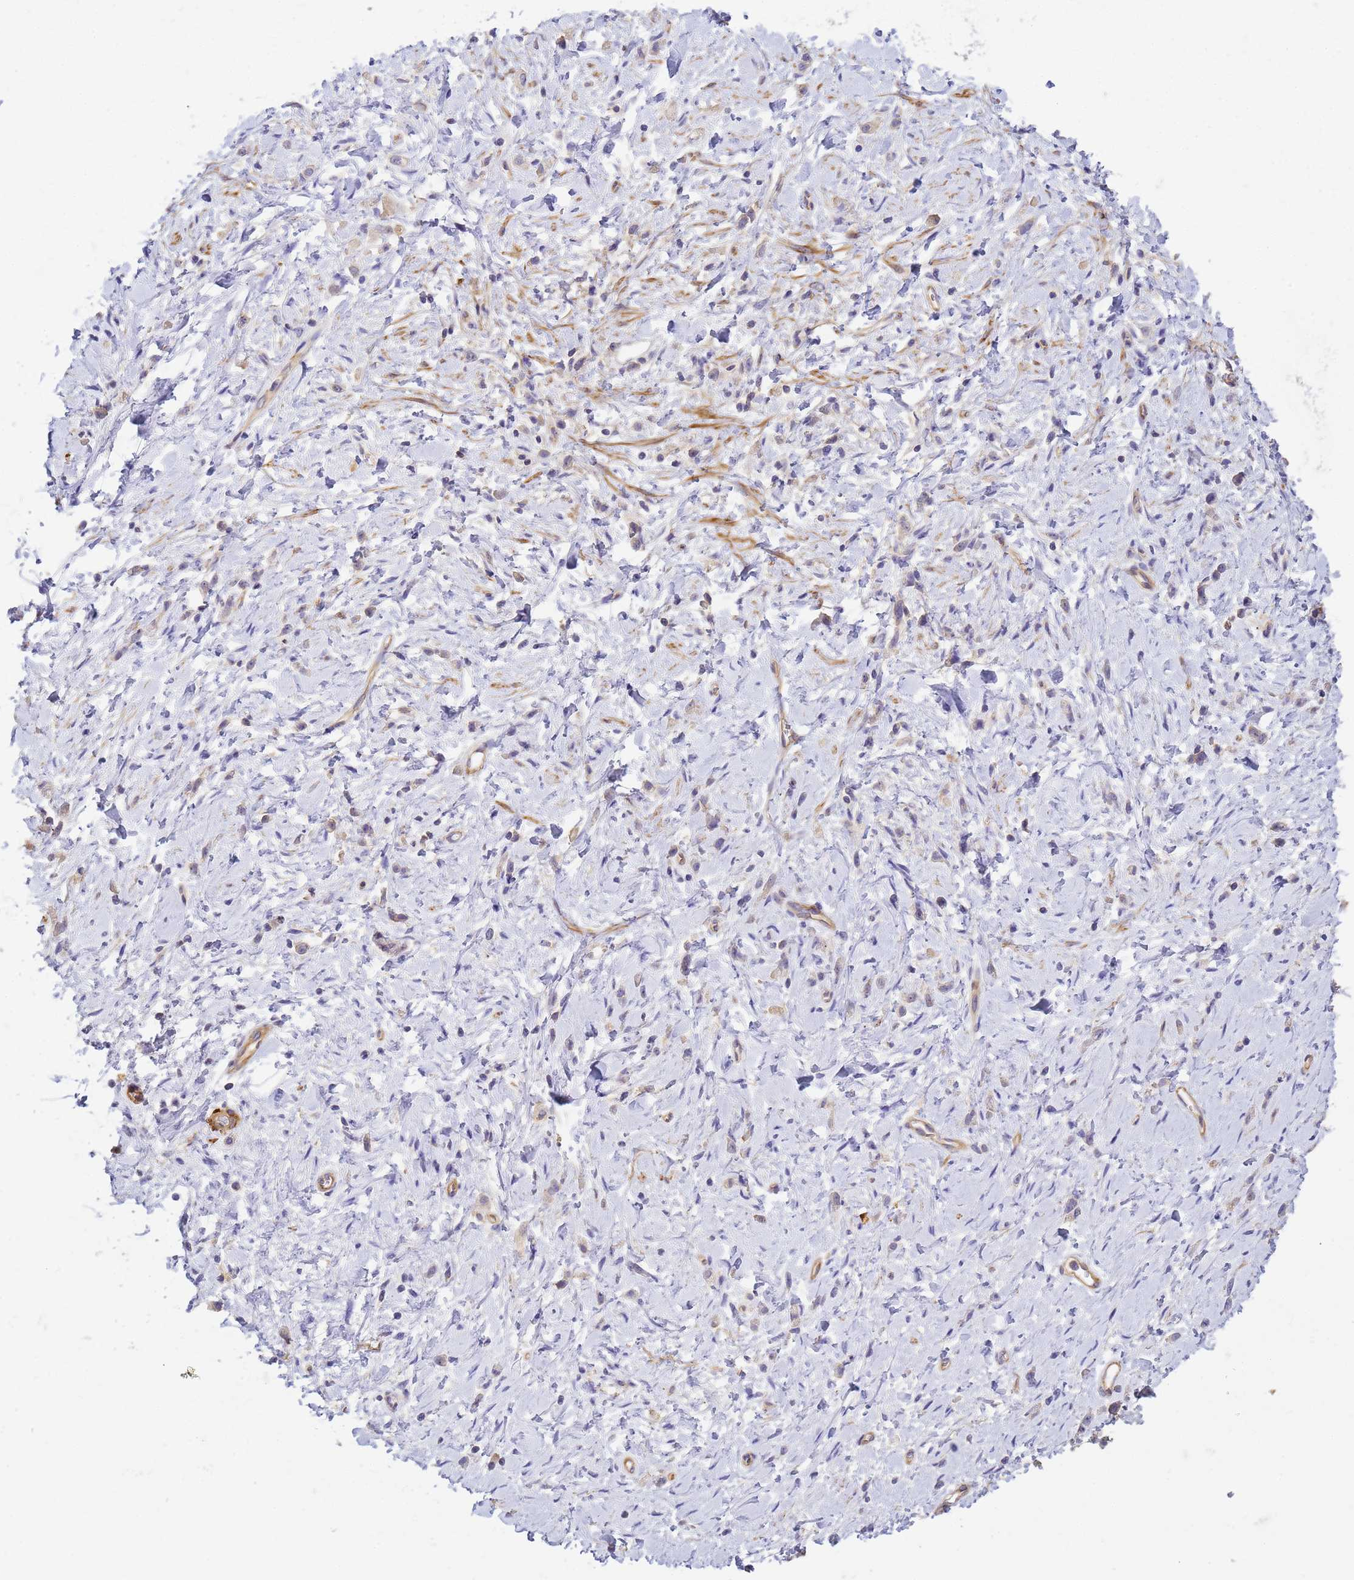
{"staining": {"intensity": "negative", "quantity": "none", "location": "none"}, "tissue": "stomach cancer", "cell_type": "Tumor cells", "image_type": "cancer", "snomed": [{"axis": "morphology", "description": "Adenocarcinoma, NOS"}, {"axis": "topography", "description": "Stomach"}], "caption": "IHC of human stomach cancer (adenocarcinoma) exhibits no positivity in tumor cells. (Stains: DAB immunohistochemistry with hematoxylin counter stain, Microscopy: brightfield microscopy at high magnification).", "gene": "MYL12A", "patient": {"sex": "female", "age": 60}}